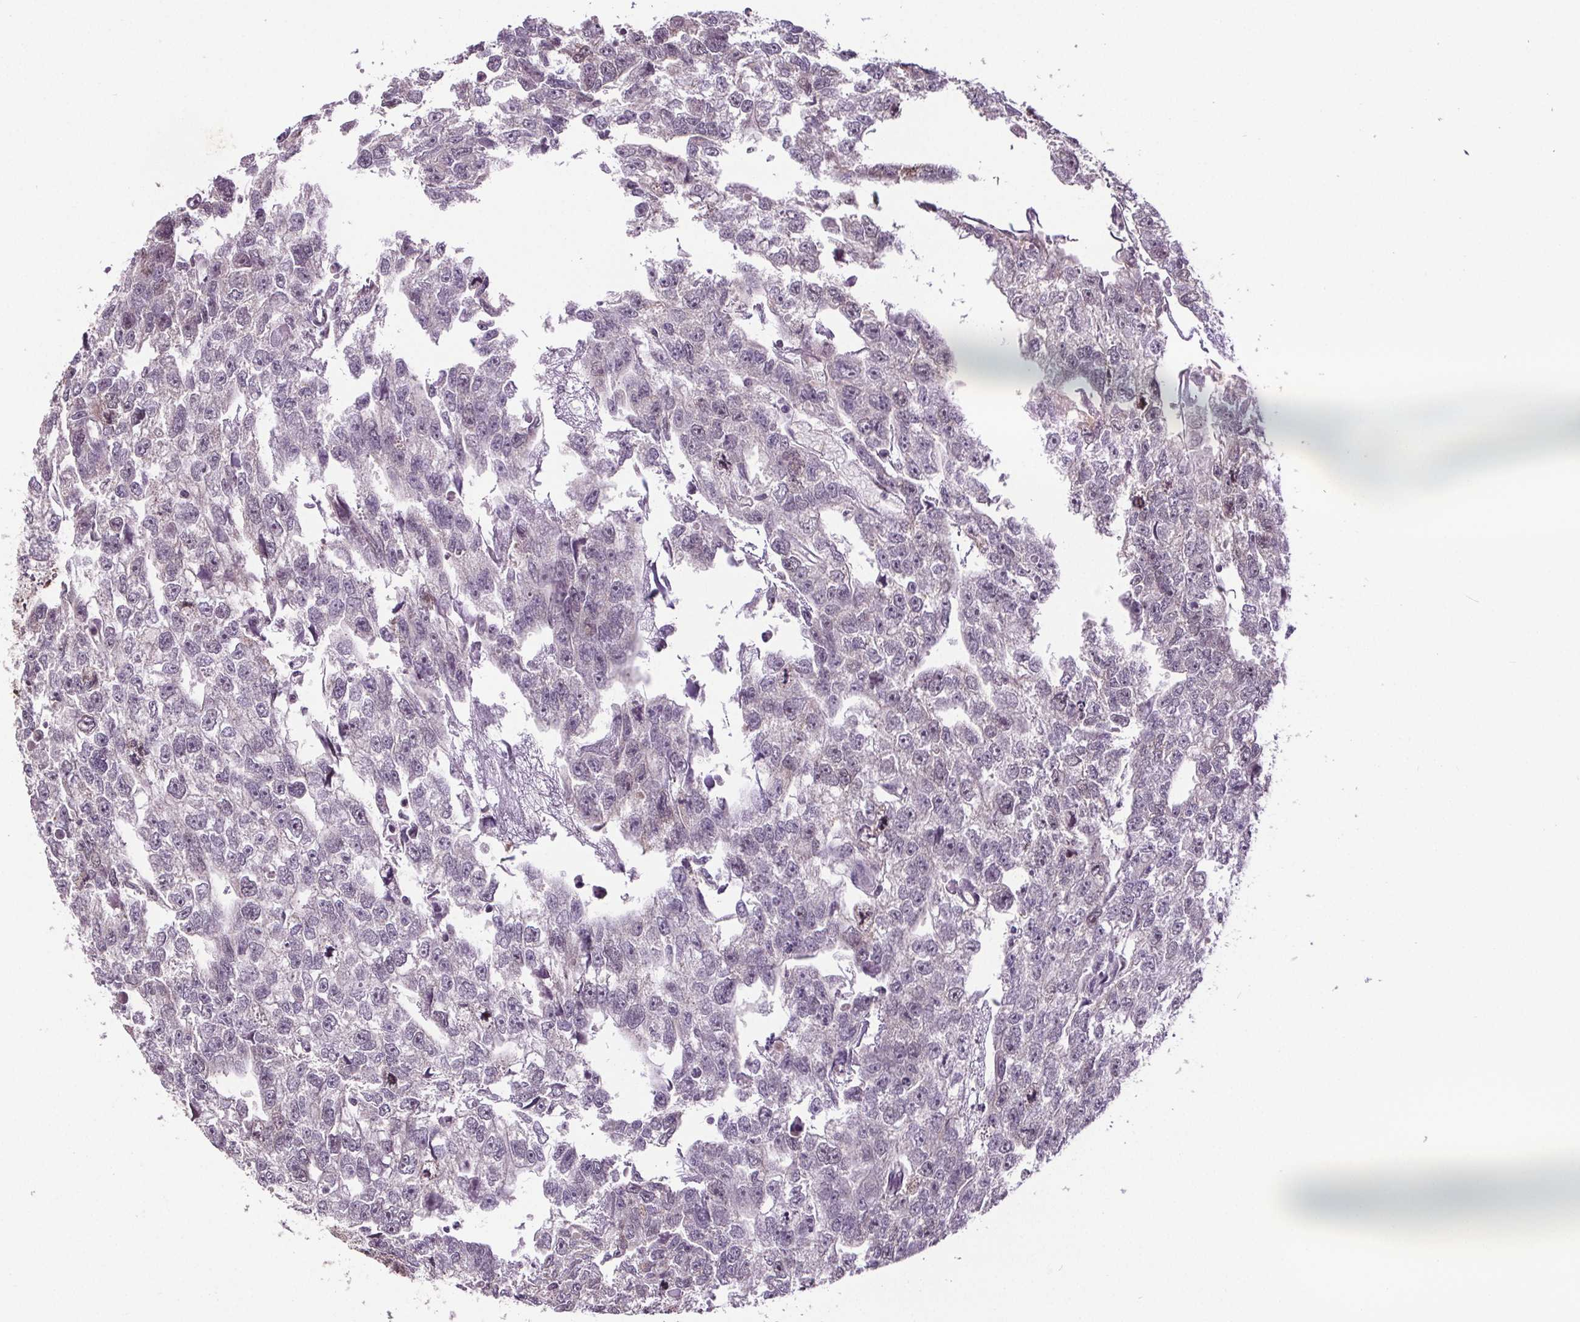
{"staining": {"intensity": "negative", "quantity": "none", "location": "none"}, "tissue": "testis cancer", "cell_type": "Tumor cells", "image_type": "cancer", "snomed": [{"axis": "morphology", "description": "Carcinoma, Embryonal, NOS"}, {"axis": "morphology", "description": "Teratoma, malignant, NOS"}, {"axis": "topography", "description": "Testis"}], "caption": "Immunohistochemical staining of human embryonal carcinoma (testis) demonstrates no significant positivity in tumor cells.", "gene": "CENPF", "patient": {"sex": "male", "age": 44}}